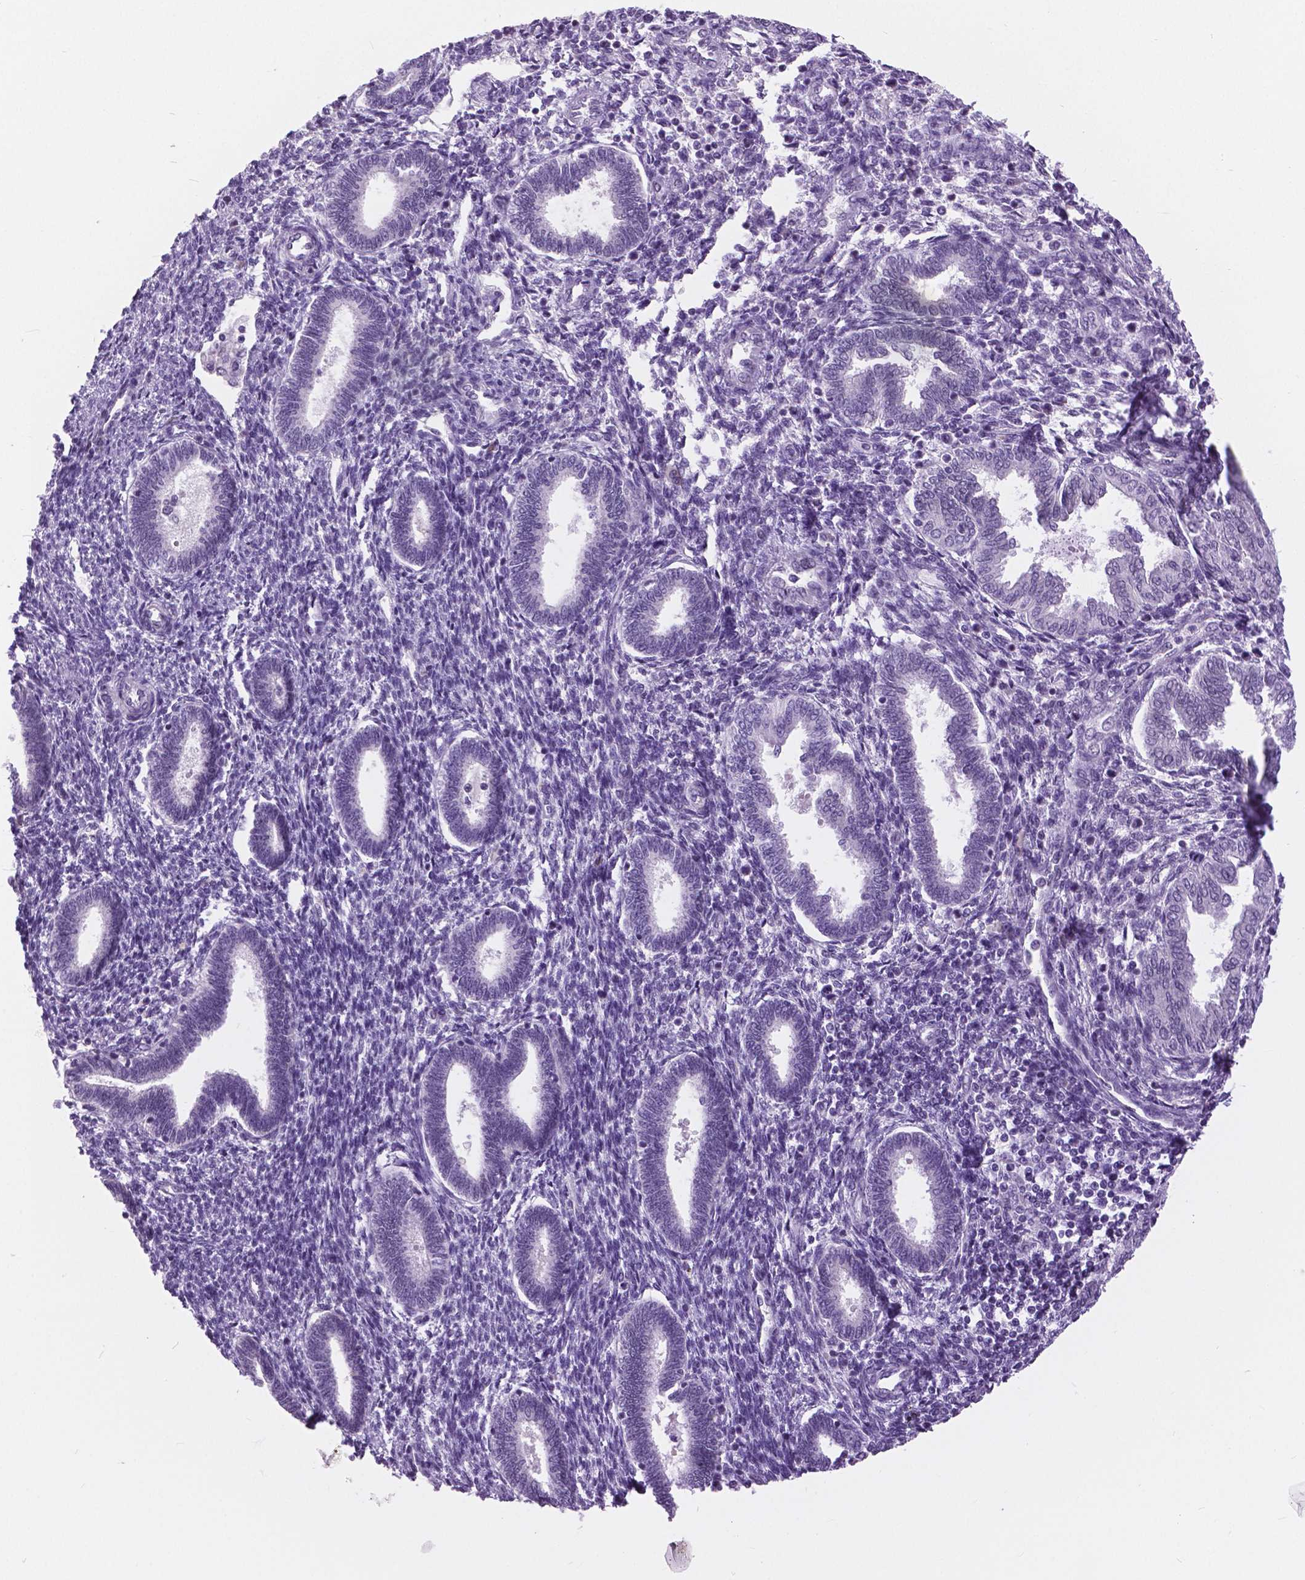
{"staining": {"intensity": "negative", "quantity": "none", "location": "none"}, "tissue": "endometrium", "cell_type": "Cells in endometrial stroma", "image_type": "normal", "snomed": [{"axis": "morphology", "description": "Normal tissue, NOS"}, {"axis": "topography", "description": "Endometrium"}], "caption": "Histopathology image shows no protein expression in cells in endometrial stroma of normal endometrium.", "gene": "MYOM1", "patient": {"sex": "female", "age": 42}}